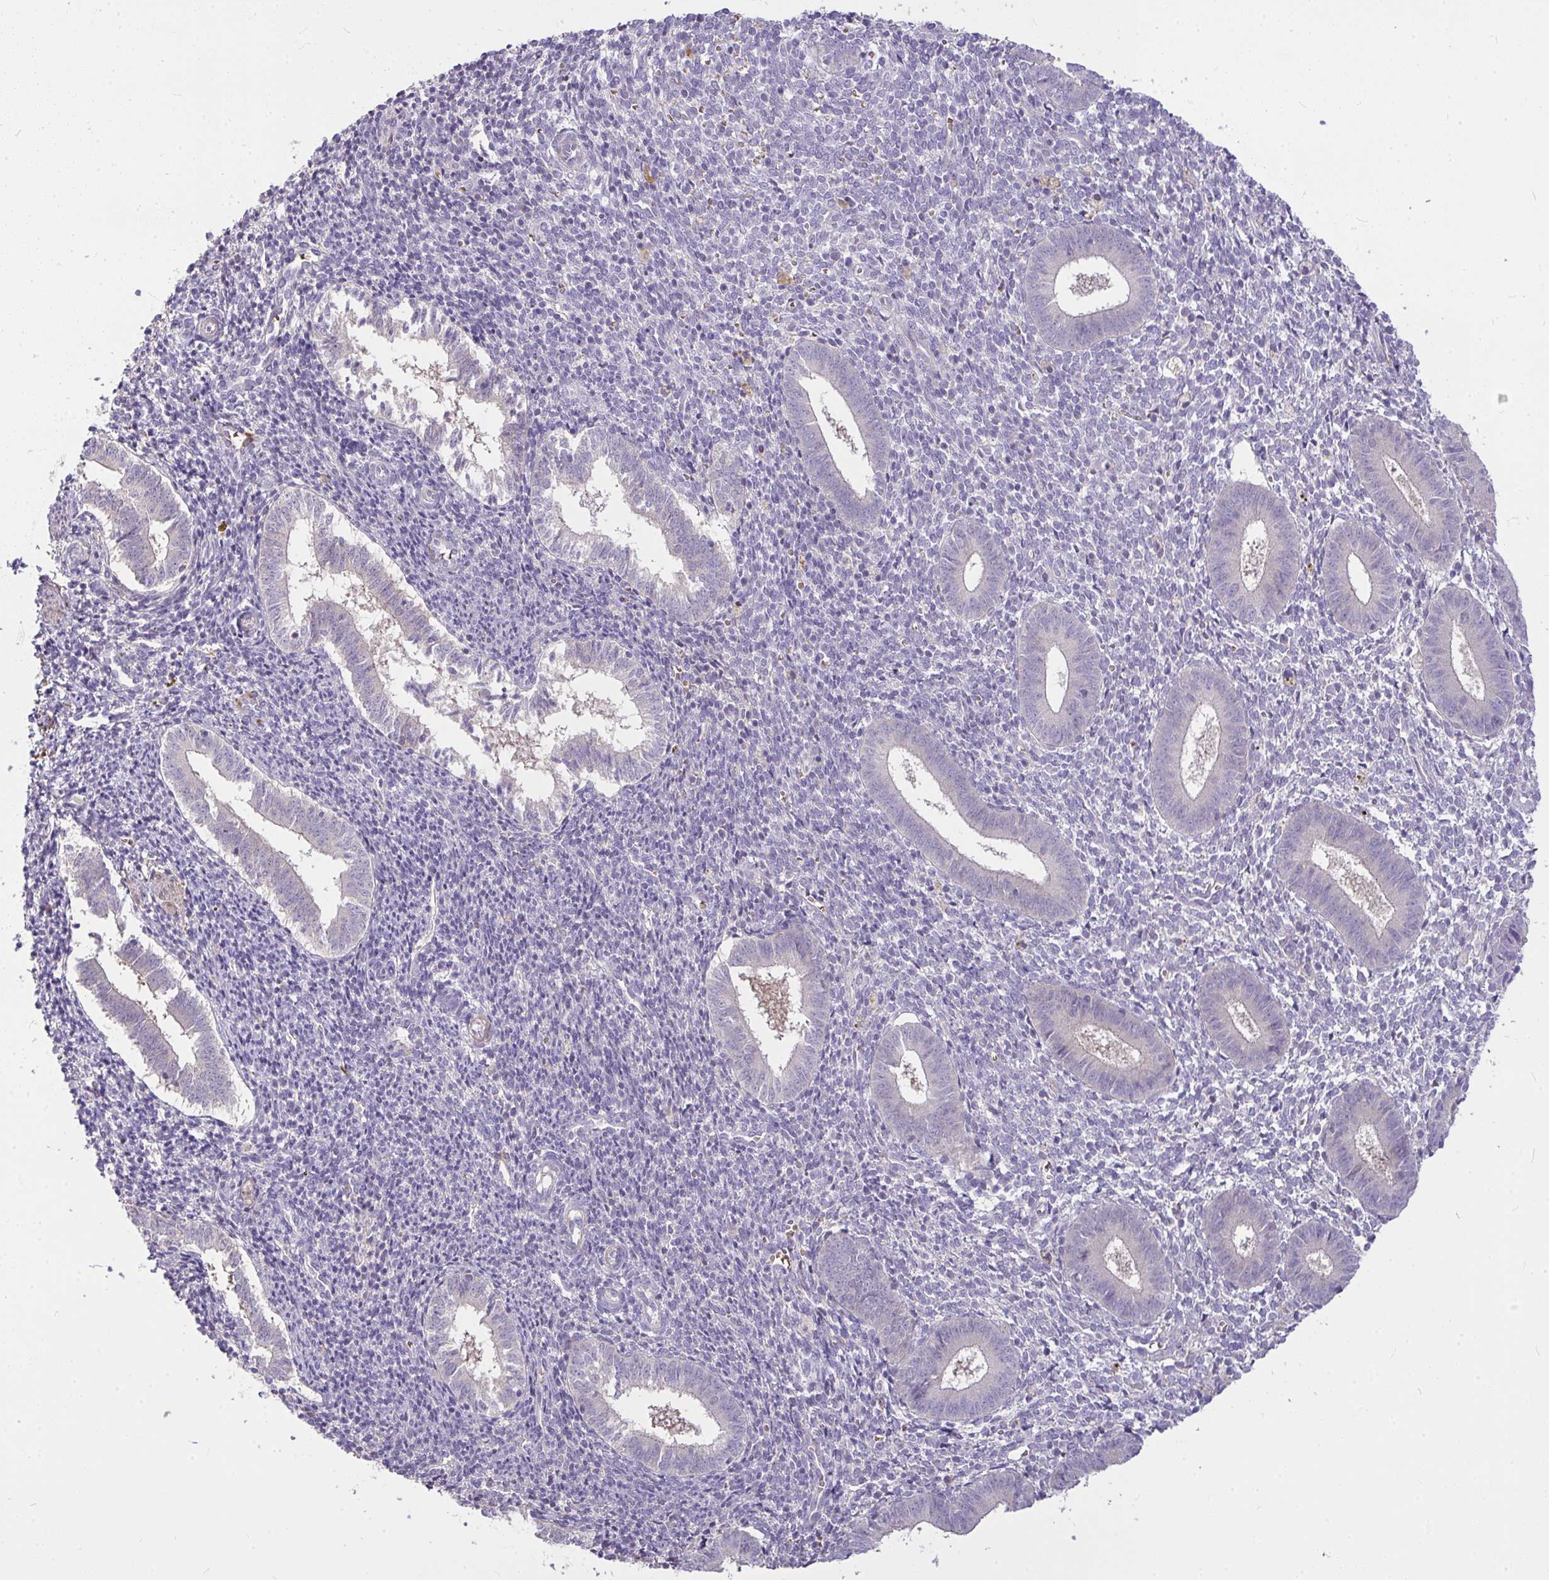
{"staining": {"intensity": "negative", "quantity": "none", "location": "none"}, "tissue": "endometrium", "cell_type": "Cells in endometrial stroma", "image_type": "normal", "snomed": [{"axis": "morphology", "description": "Normal tissue, NOS"}, {"axis": "topography", "description": "Endometrium"}], "caption": "High power microscopy histopathology image of an immunohistochemistry (IHC) micrograph of unremarkable endometrium, revealing no significant staining in cells in endometrial stroma.", "gene": "MOCS1", "patient": {"sex": "female", "age": 25}}